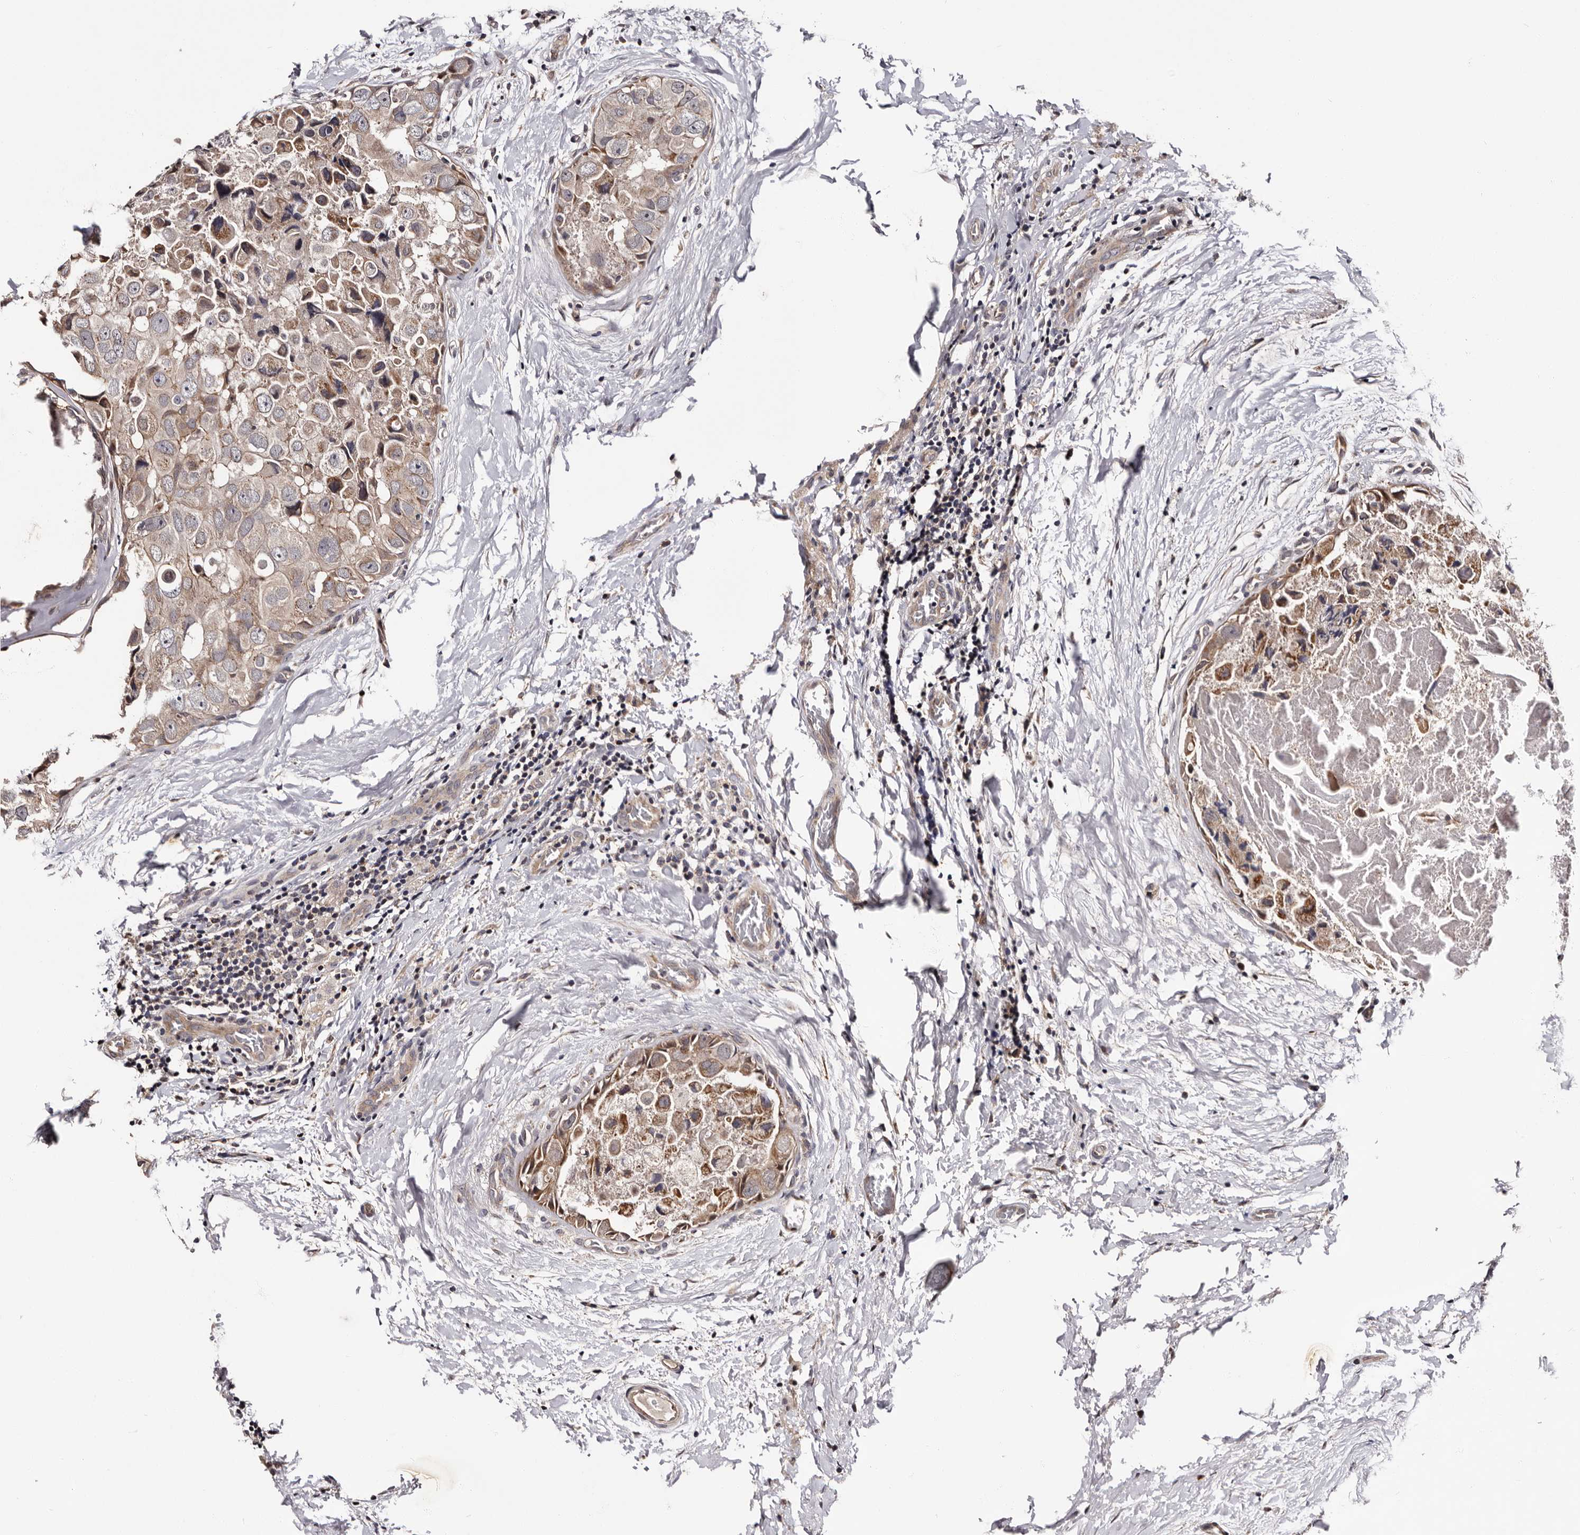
{"staining": {"intensity": "weak", "quantity": "<25%", "location": "cytoplasmic/membranous"}, "tissue": "breast cancer", "cell_type": "Tumor cells", "image_type": "cancer", "snomed": [{"axis": "morphology", "description": "Duct carcinoma"}, {"axis": "topography", "description": "Breast"}], "caption": "Breast cancer stained for a protein using IHC reveals no expression tumor cells.", "gene": "GLRX3", "patient": {"sex": "female", "age": 62}}